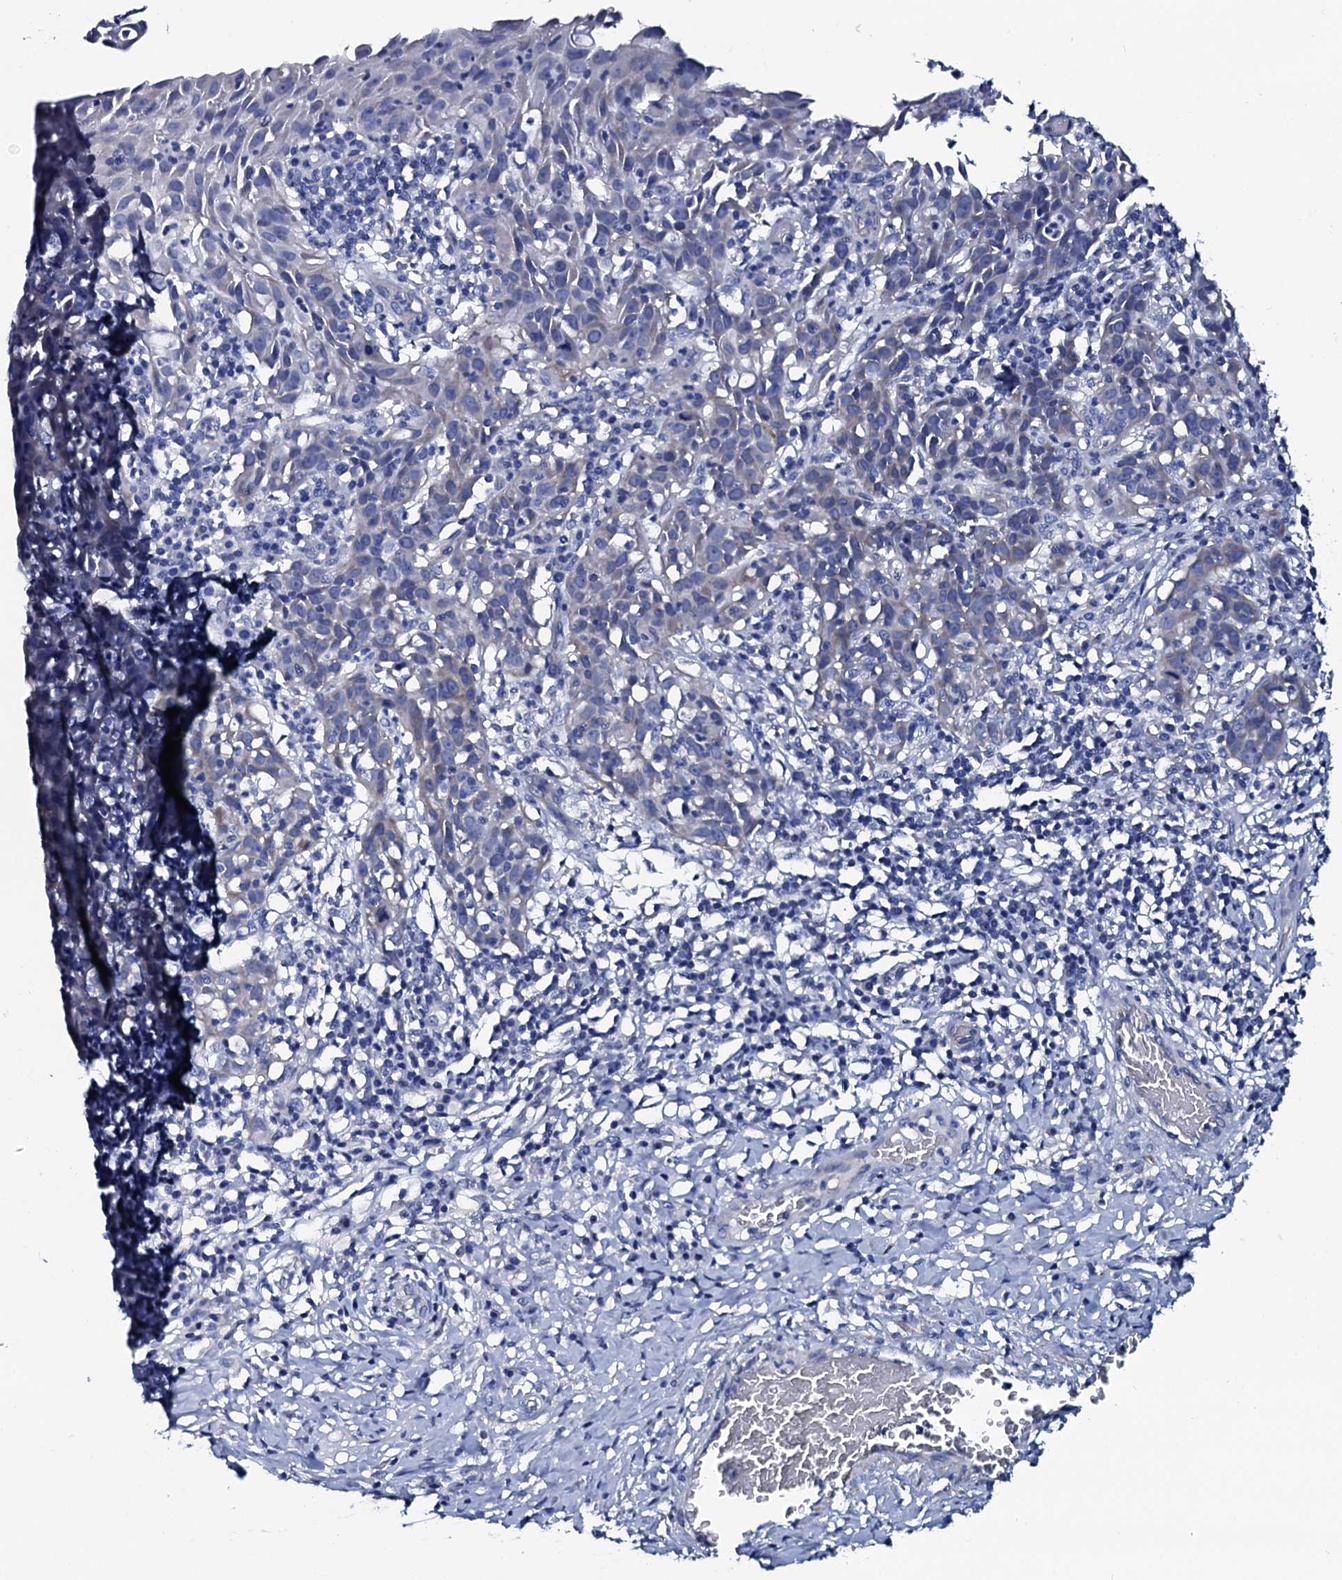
{"staining": {"intensity": "negative", "quantity": "none", "location": "none"}, "tissue": "cervical cancer", "cell_type": "Tumor cells", "image_type": "cancer", "snomed": [{"axis": "morphology", "description": "Squamous cell carcinoma, NOS"}, {"axis": "topography", "description": "Cervix"}], "caption": "High magnification brightfield microscopy of squamous cell carcinoma (cervical) stained with DAB (3,3'-diaminobenzidine) (brown) and counterstained with hematoxylin (blue): tumor cells show no significant staining.", "gene": "GYS2", "patient": {"sex": "female", "age": 50}}